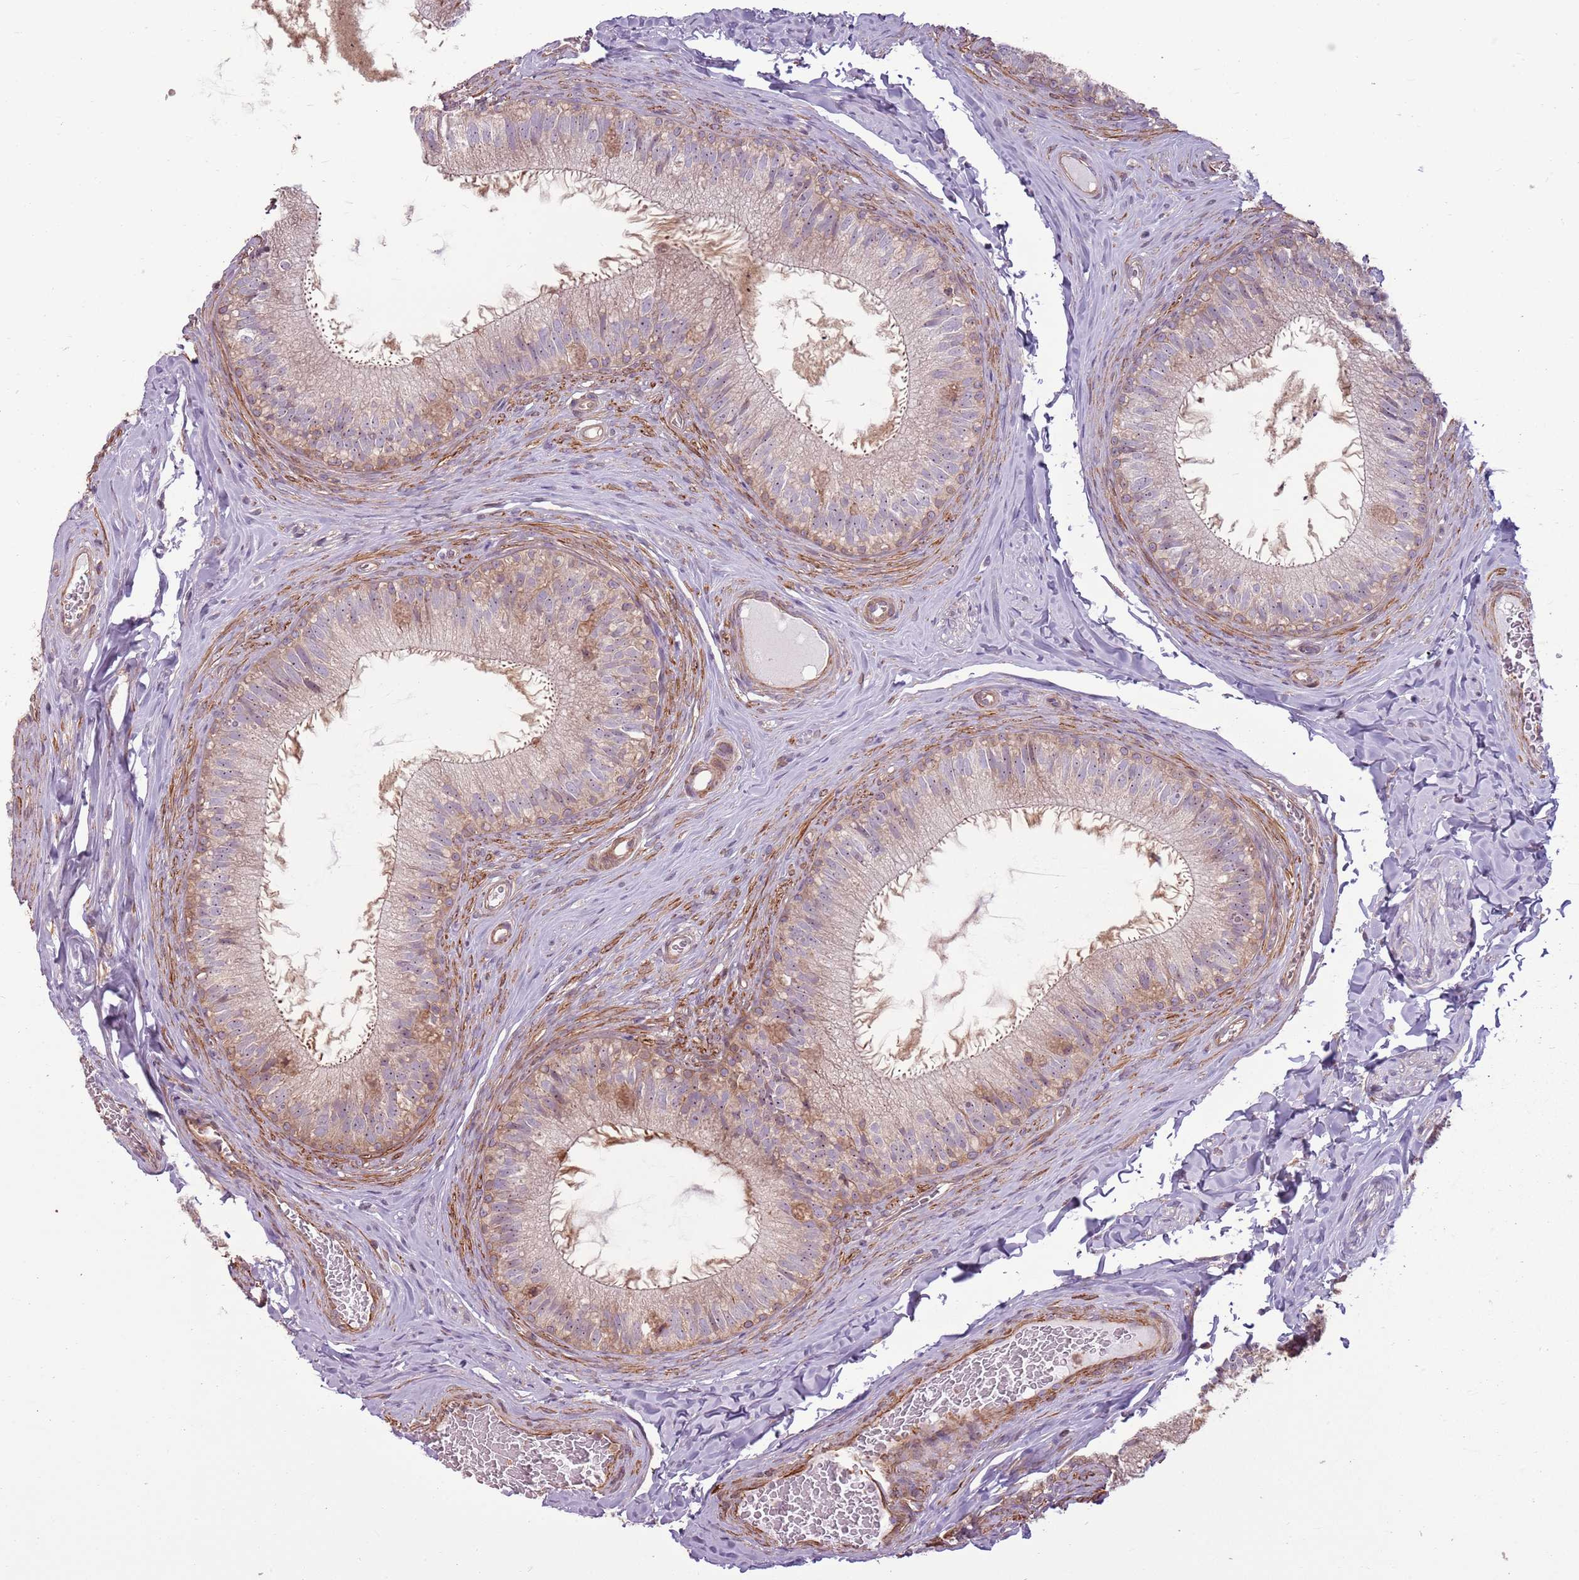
{"staining": {"intensity": "weak", "quantity": "25%-75%", "location": "cytoplasmic/membranous"}, "tissue": "epididymis", "cell_type": "Glandular cells", "image_type": "normal", "snomed": [{"axis": "morphology", "description": "Normal tissue, NOS"}, {"axis": "topography", "description": "Epididymis"}], "caption": "Weak cytoplasmic/membranous protein expression is appreciated in approximately 25%-75% of glandular cells in epididymis. (brown staining indicates protein expression, while blue staining denotes nuclei).", "gene": "RPL21", "patient": {"sex": "male", "age": 34}}